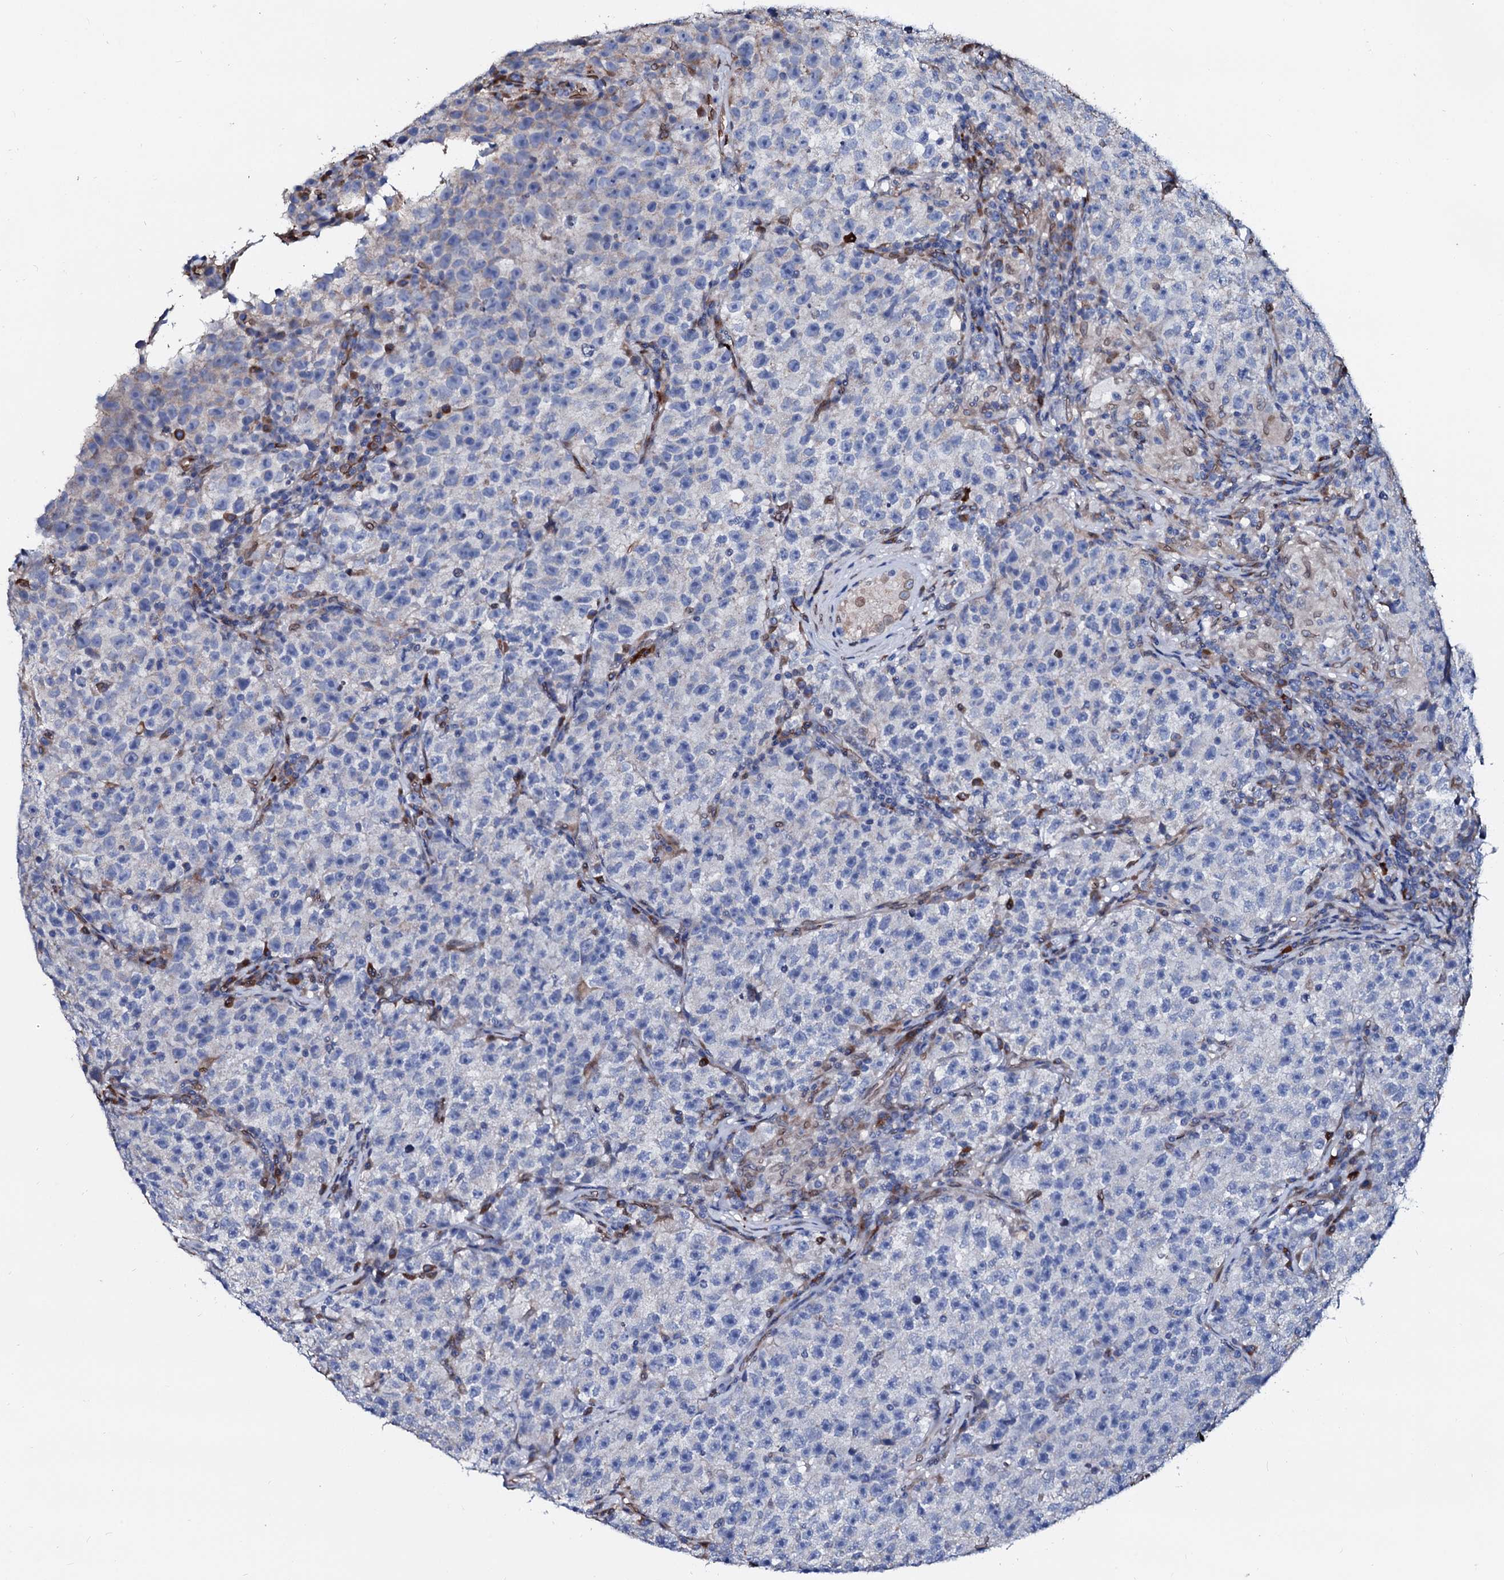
{"staining": {"intensity": "negative", "quantity": "none", "location": "none"}, "tissue": "testis cancer", "cell_type": "Tumor cells", "image_type": "cancer", "snomed": [{"axis": "morphology", "description": "Seminoma, NOS"}, {"axis": "topography", "description": "Testis"}], "caption": "Immunohistochemical staining of testis cancer demonstrates no significant staining in tumor cells.", "gene": "NRP2", "patient": {"sex": "male", "age": 22}}